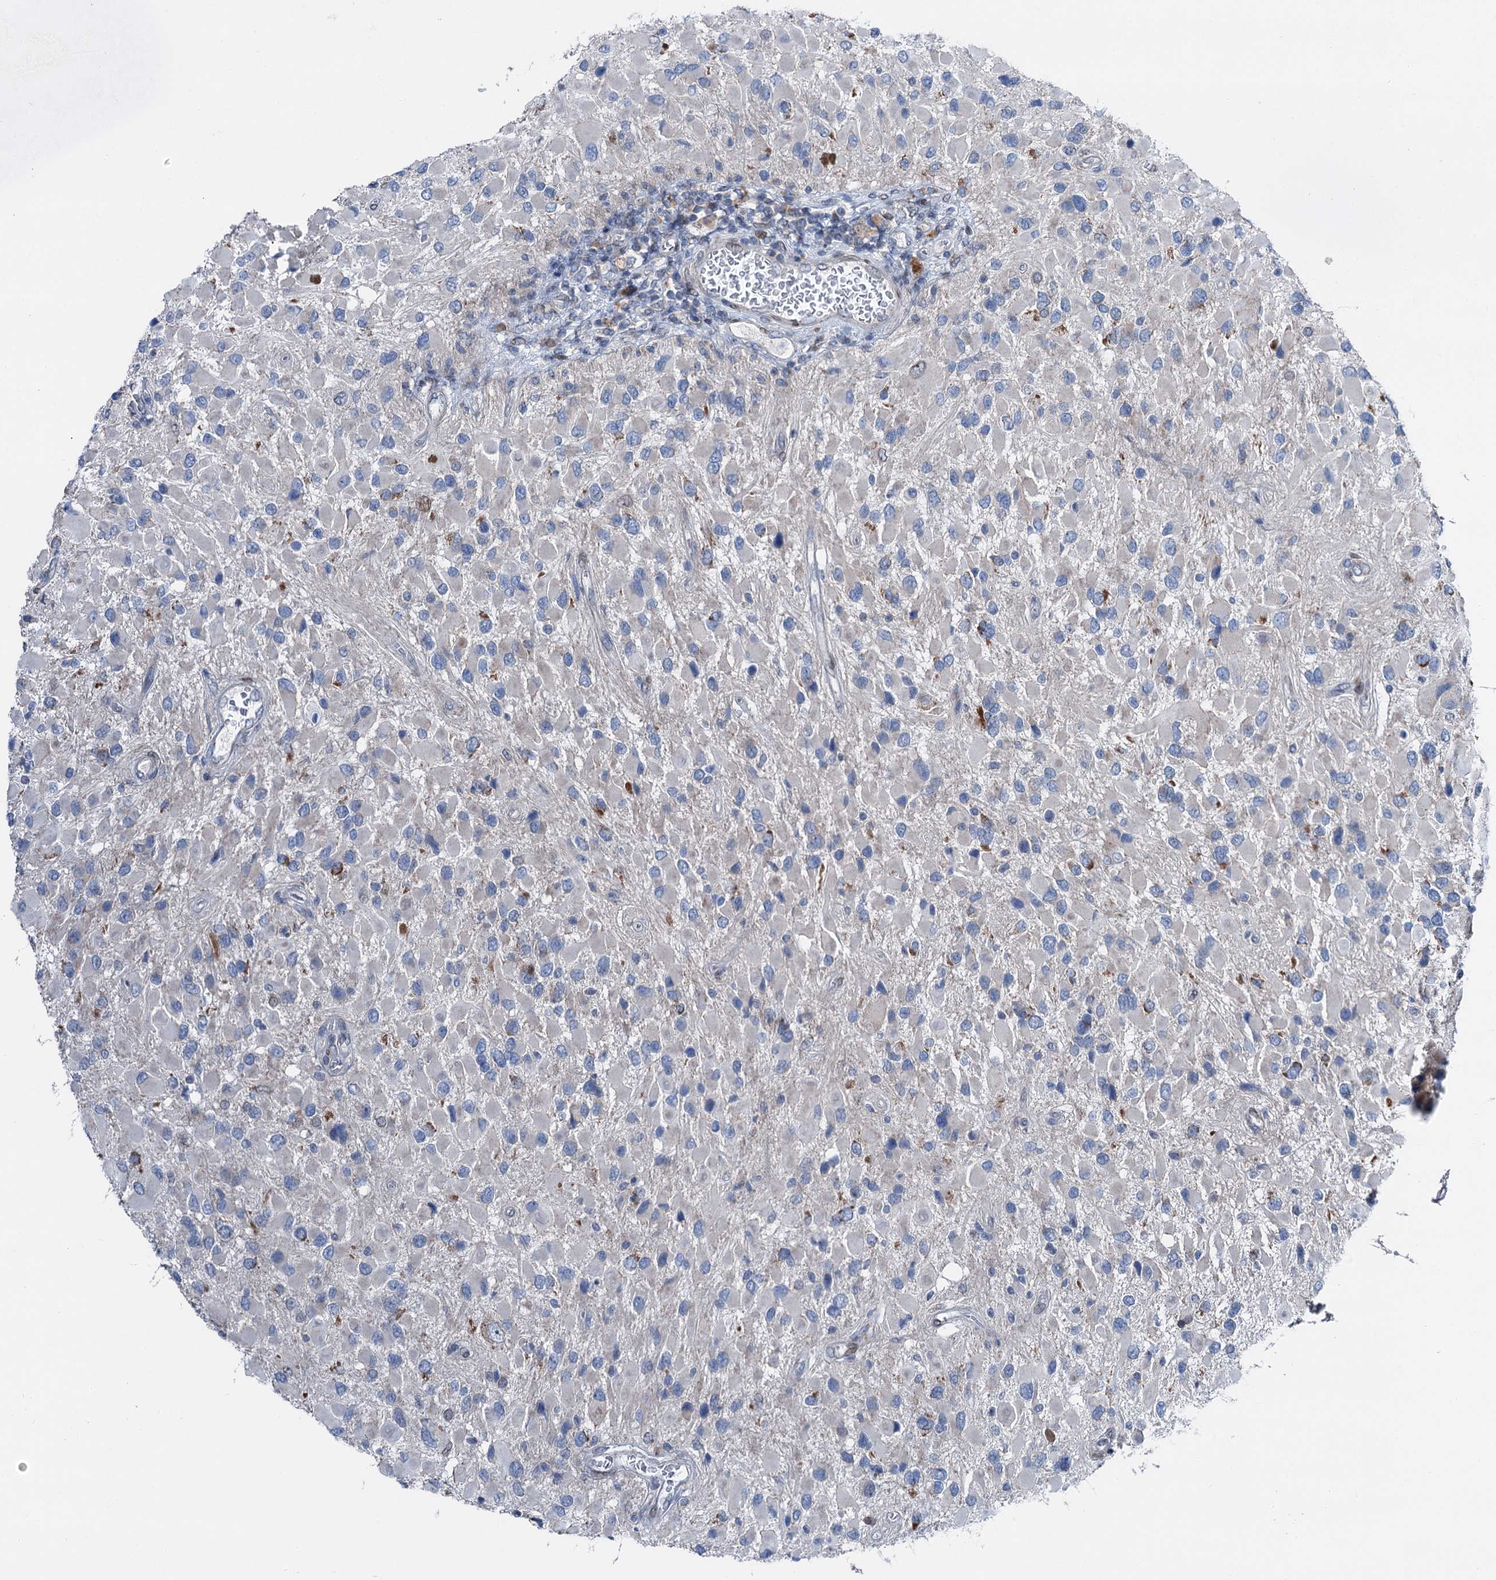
{"staining": {"intensity": "moderate", "quantity": "<25%", "location": "cytoplasmic/membranous"}, "tissue": "glioma", "cell_type": "Tumor cells", "image_type": "cancer", "snomed": [{"axis": "morphology", "description": "Glioma, malignant, High grade"}, {"axis": "topography", "description": "Brain"}], "caption": "Moderate cytoplasmic/membranous positivity for a protein is identified in about <25% of tumor cells of malignant high-grade glioma using immunohistochemistry (IHC).", "gene": "MRPL14", "patient": {"sex": "male", "age": 53}}